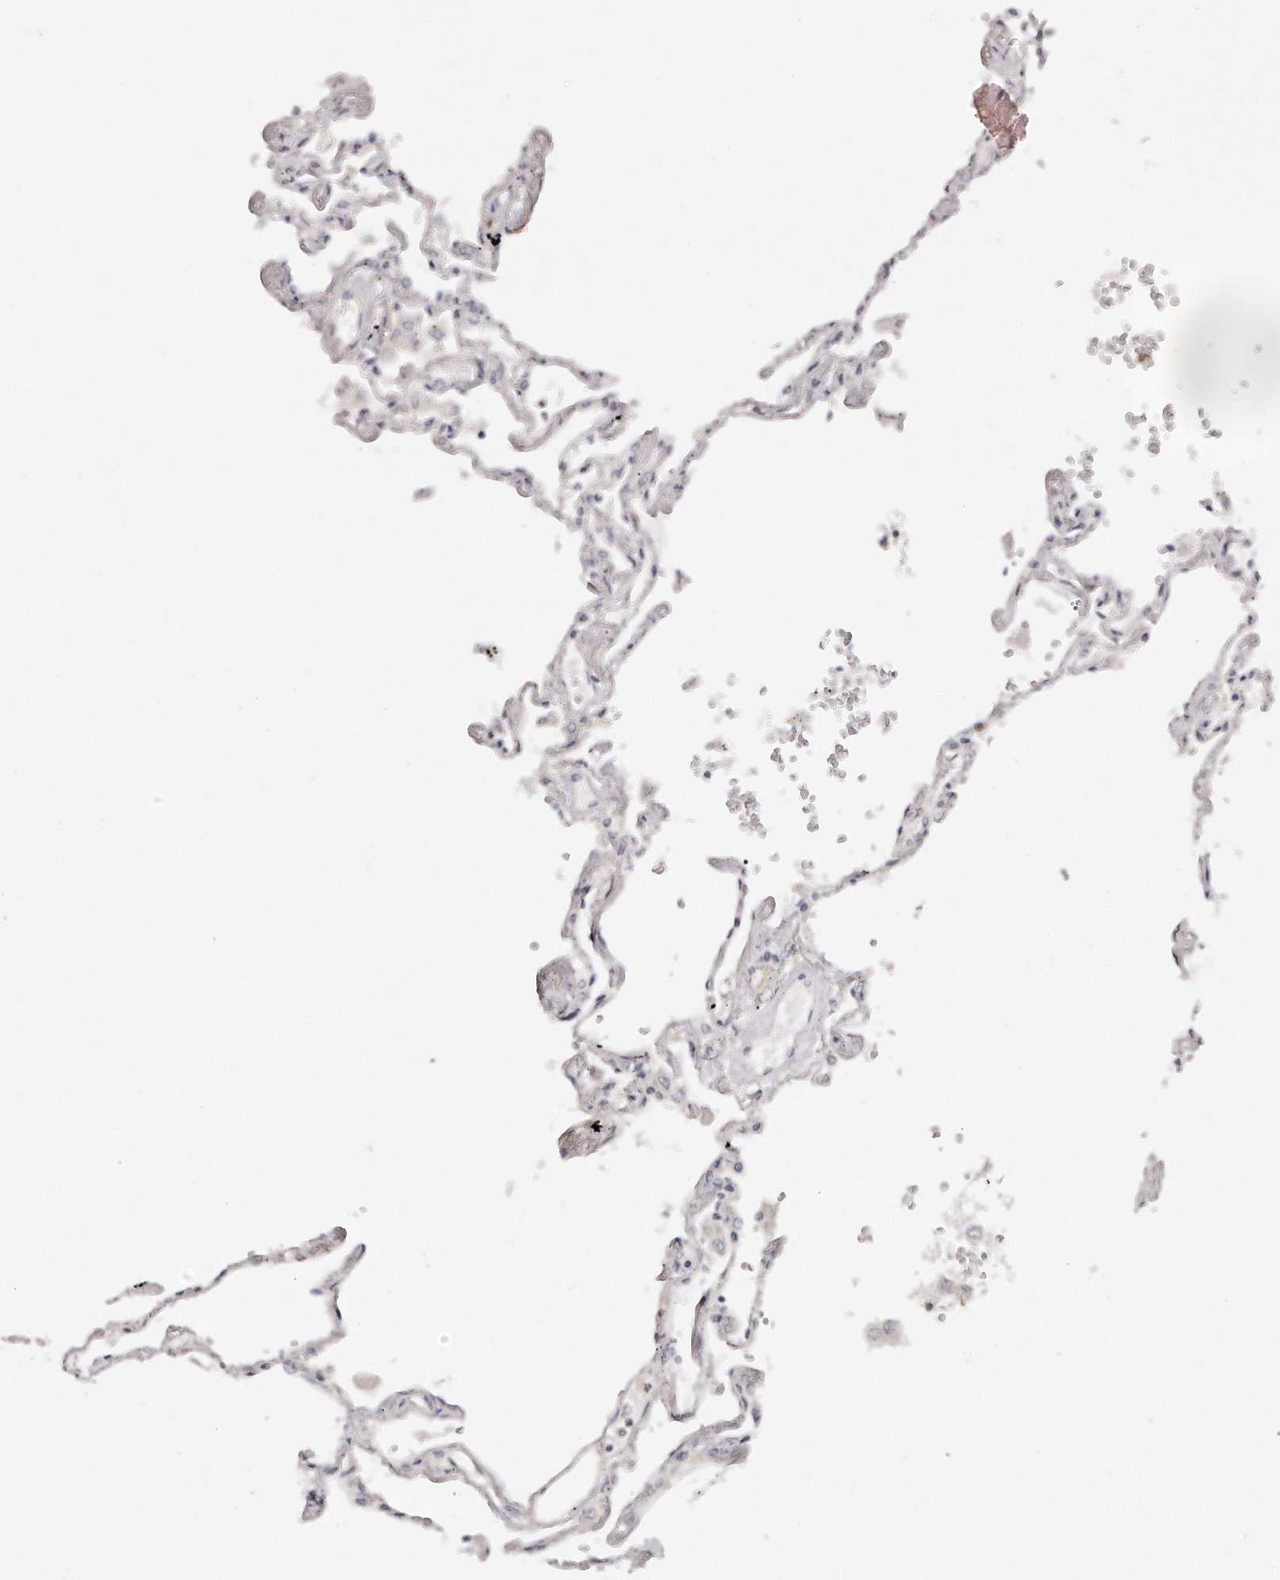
{"staining": {"intensity": "weak", "quantity": "<25%", "location": "cytoplasmic/membranous"}, "tissue": "lung", "cell_type": "Alveolar cells", "image_type": "normal", "snomed": [{"axis": "morphology", "description": "Normal tissue, NOS"}, {"axis": "topography", "description": "Lung"}], "caption": "DAB (3,3'-diaminobenzidine) immunohistochemical staining of benign human lung exhibits no significant expression in alveolar cells.", "gene": "TTLL4", "patient": {"sex": "female", "age": 67}}